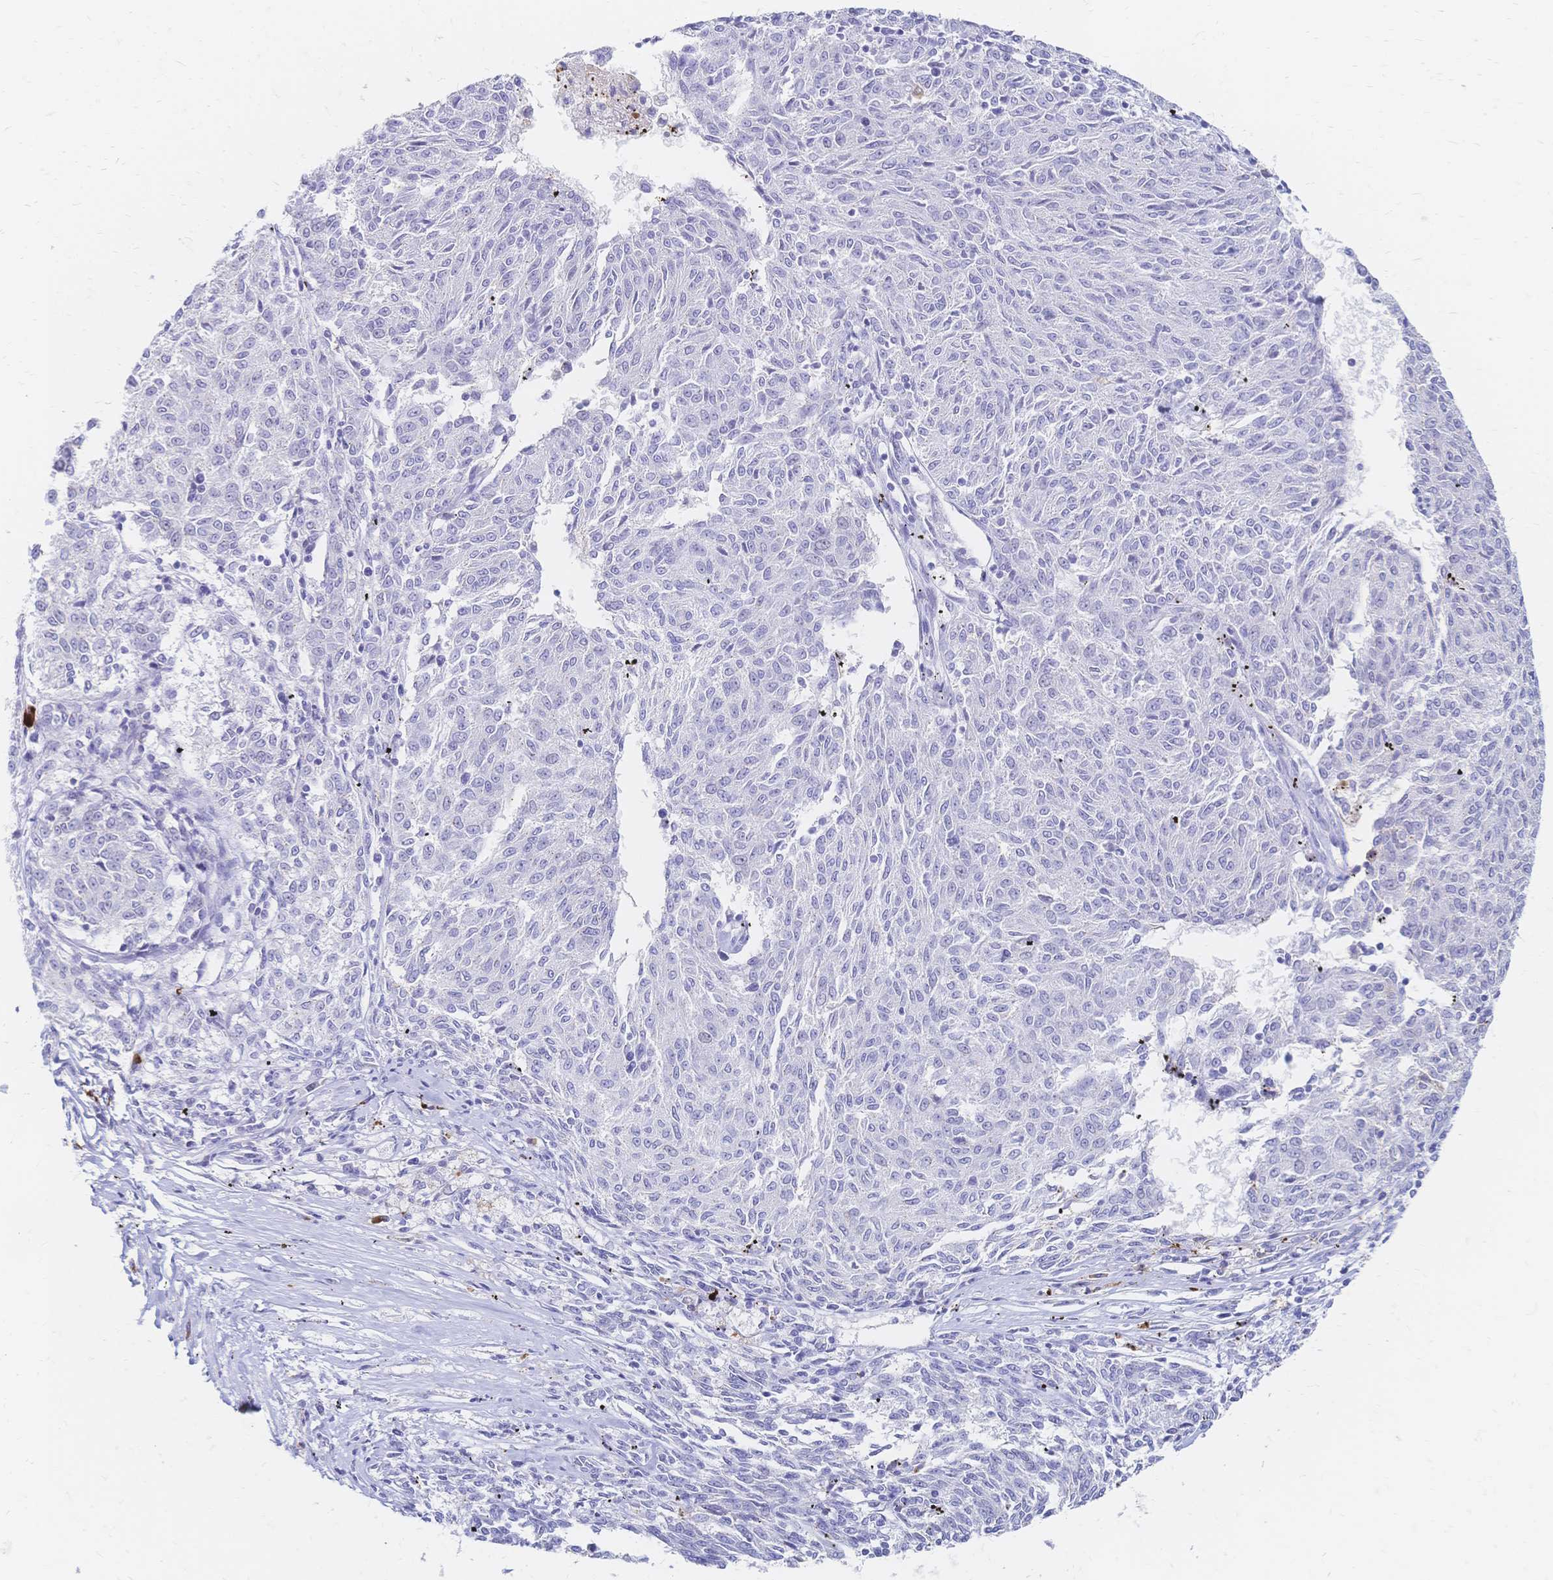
{"staining": {"intensity": "negative", "quantity": "none", "location": "none"}, "tissue": "melanoma", "cell_type": "Tumor cells", "image_type": "cancer", "snomed": [{"axis": "morphology", "description": "Malignant melanoma, NOS"}, {"axis": "topography", "description": "Skin"}], "caption": "Tumor cells are negative for brown protein staining in malignant melanoma.", "gene": "PSORS1C2", "patient": {"sex": "female", "age": 72}}